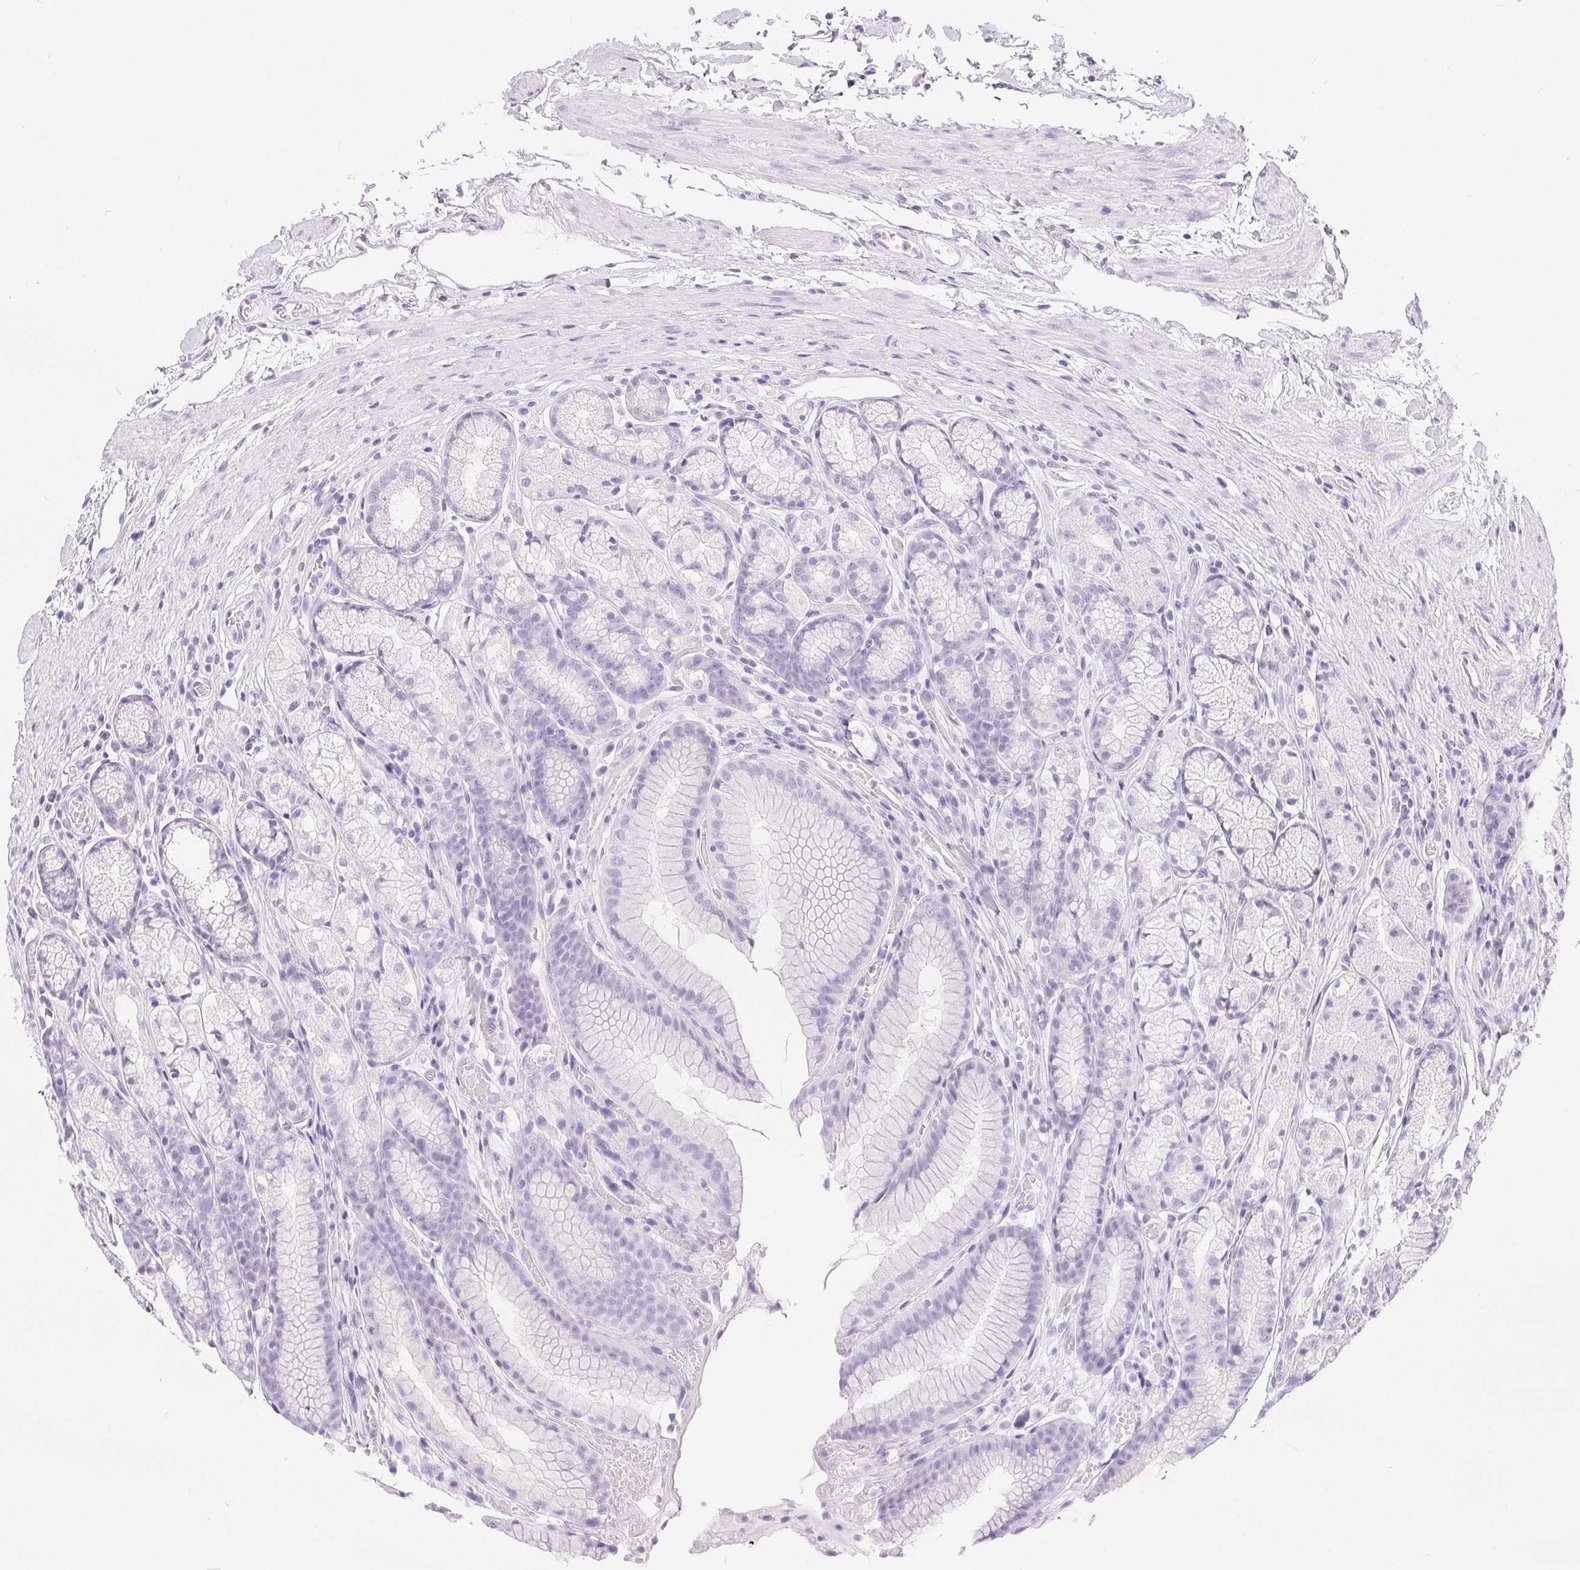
{"staining": {"intensity": "negative", "quantity": "none", "location": "none"}, "tissue": "stomach", "cell_type": "Glandular cells", "image_type": "normal", "snomed": [{"axis": "morphology", "description": "Normal tissue, NOS"}, {"axis": "topography", "description": "Stomach"}], "caption": "Stomach was stained to show a protein in brown. There is no significant staining in glandular cells.", "gene": "XDH", "patient": {"sex": "male", "age": 70}}